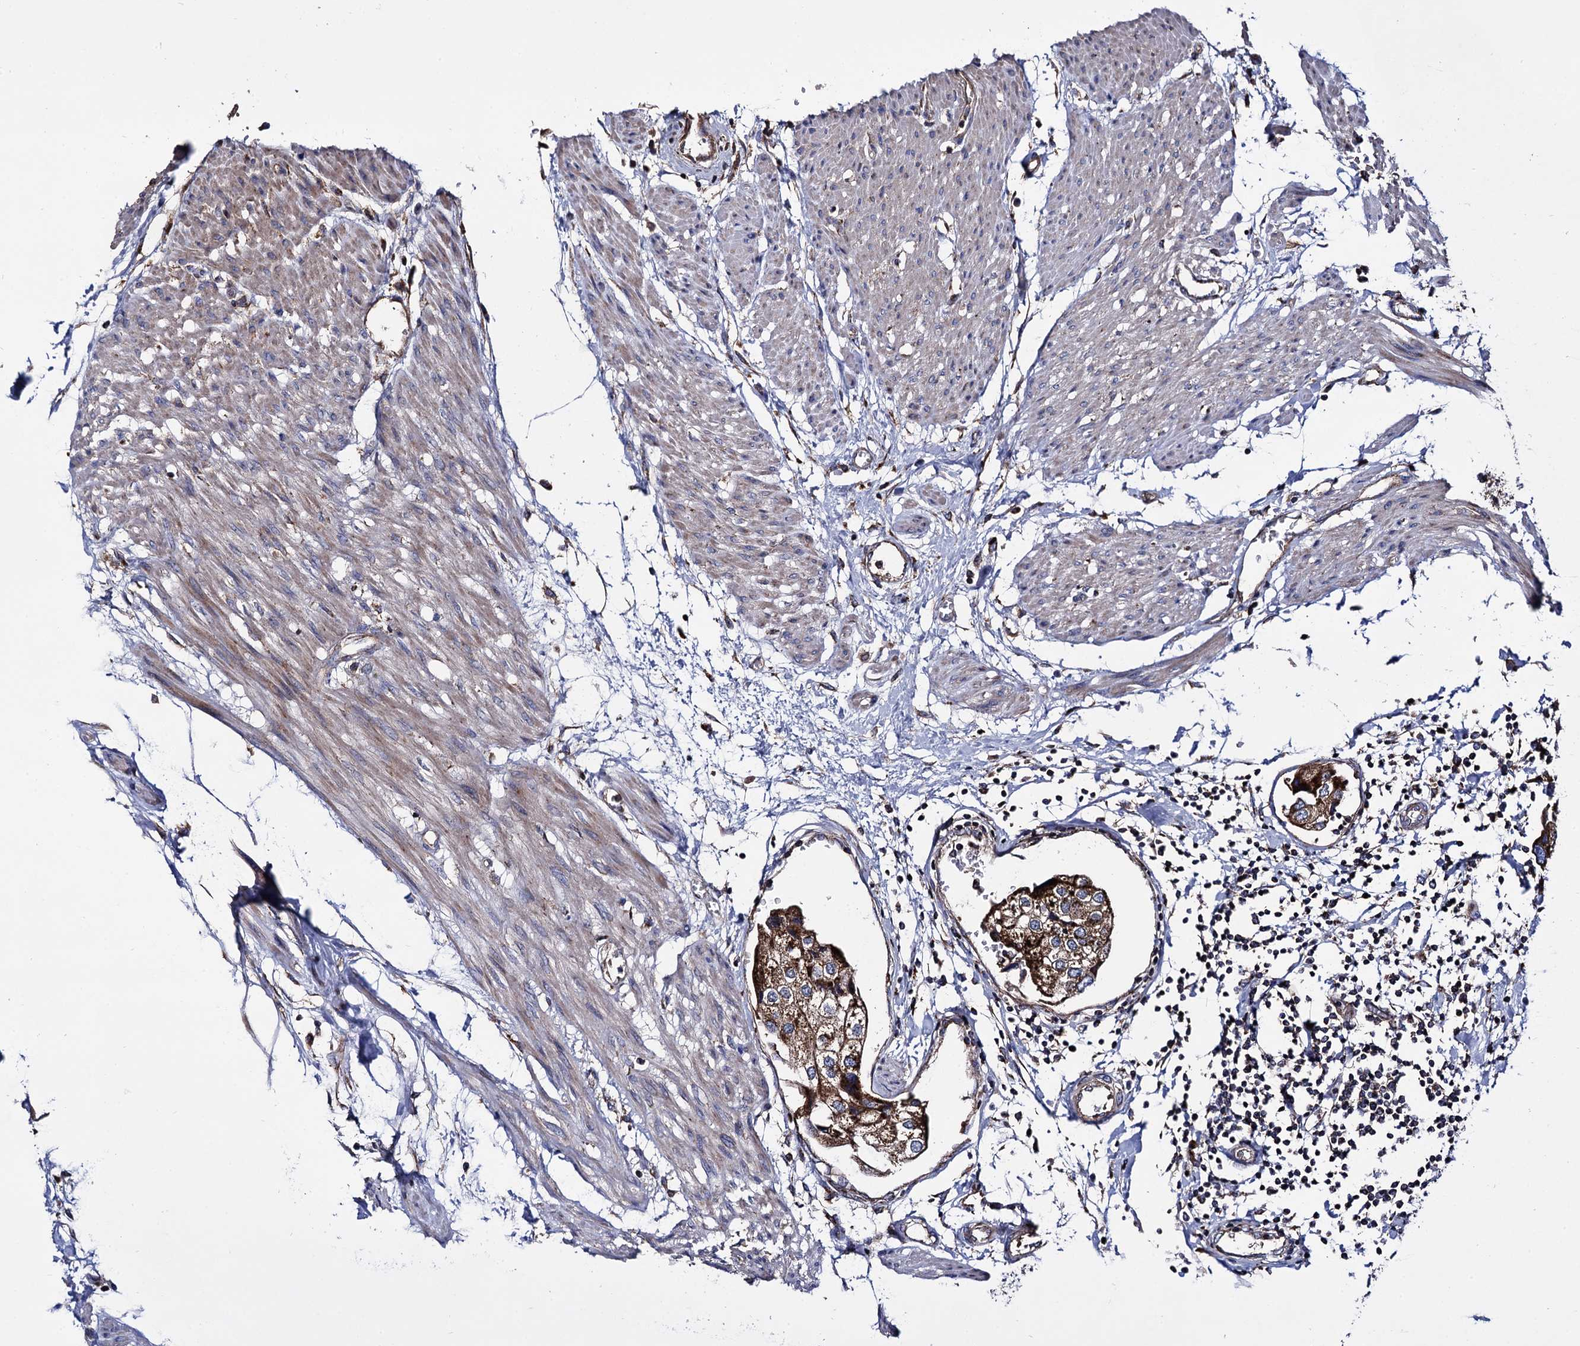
{"staining": {"intensity": "strong", "quantity": ">75%", "location": "cytoplasmic/membranous"}, "tissue": "urothelial cancer", "cell_type": "Tumor cells", "image_type": "cancer", "snomed": [{"axis": "morphology", "description": "Urothelial carcinoma, High grade"}, {"axis": "topography", "description": "Urinary bladder"}], "caption": "The micrograph reveals a brown stain indicating the presence of a protein in the cytoplasmic/membranous of tumor cells in high-grade urothelial carcinoma.", "gene": "IQCH", "patient": {"sex": "male", "age": 64}}